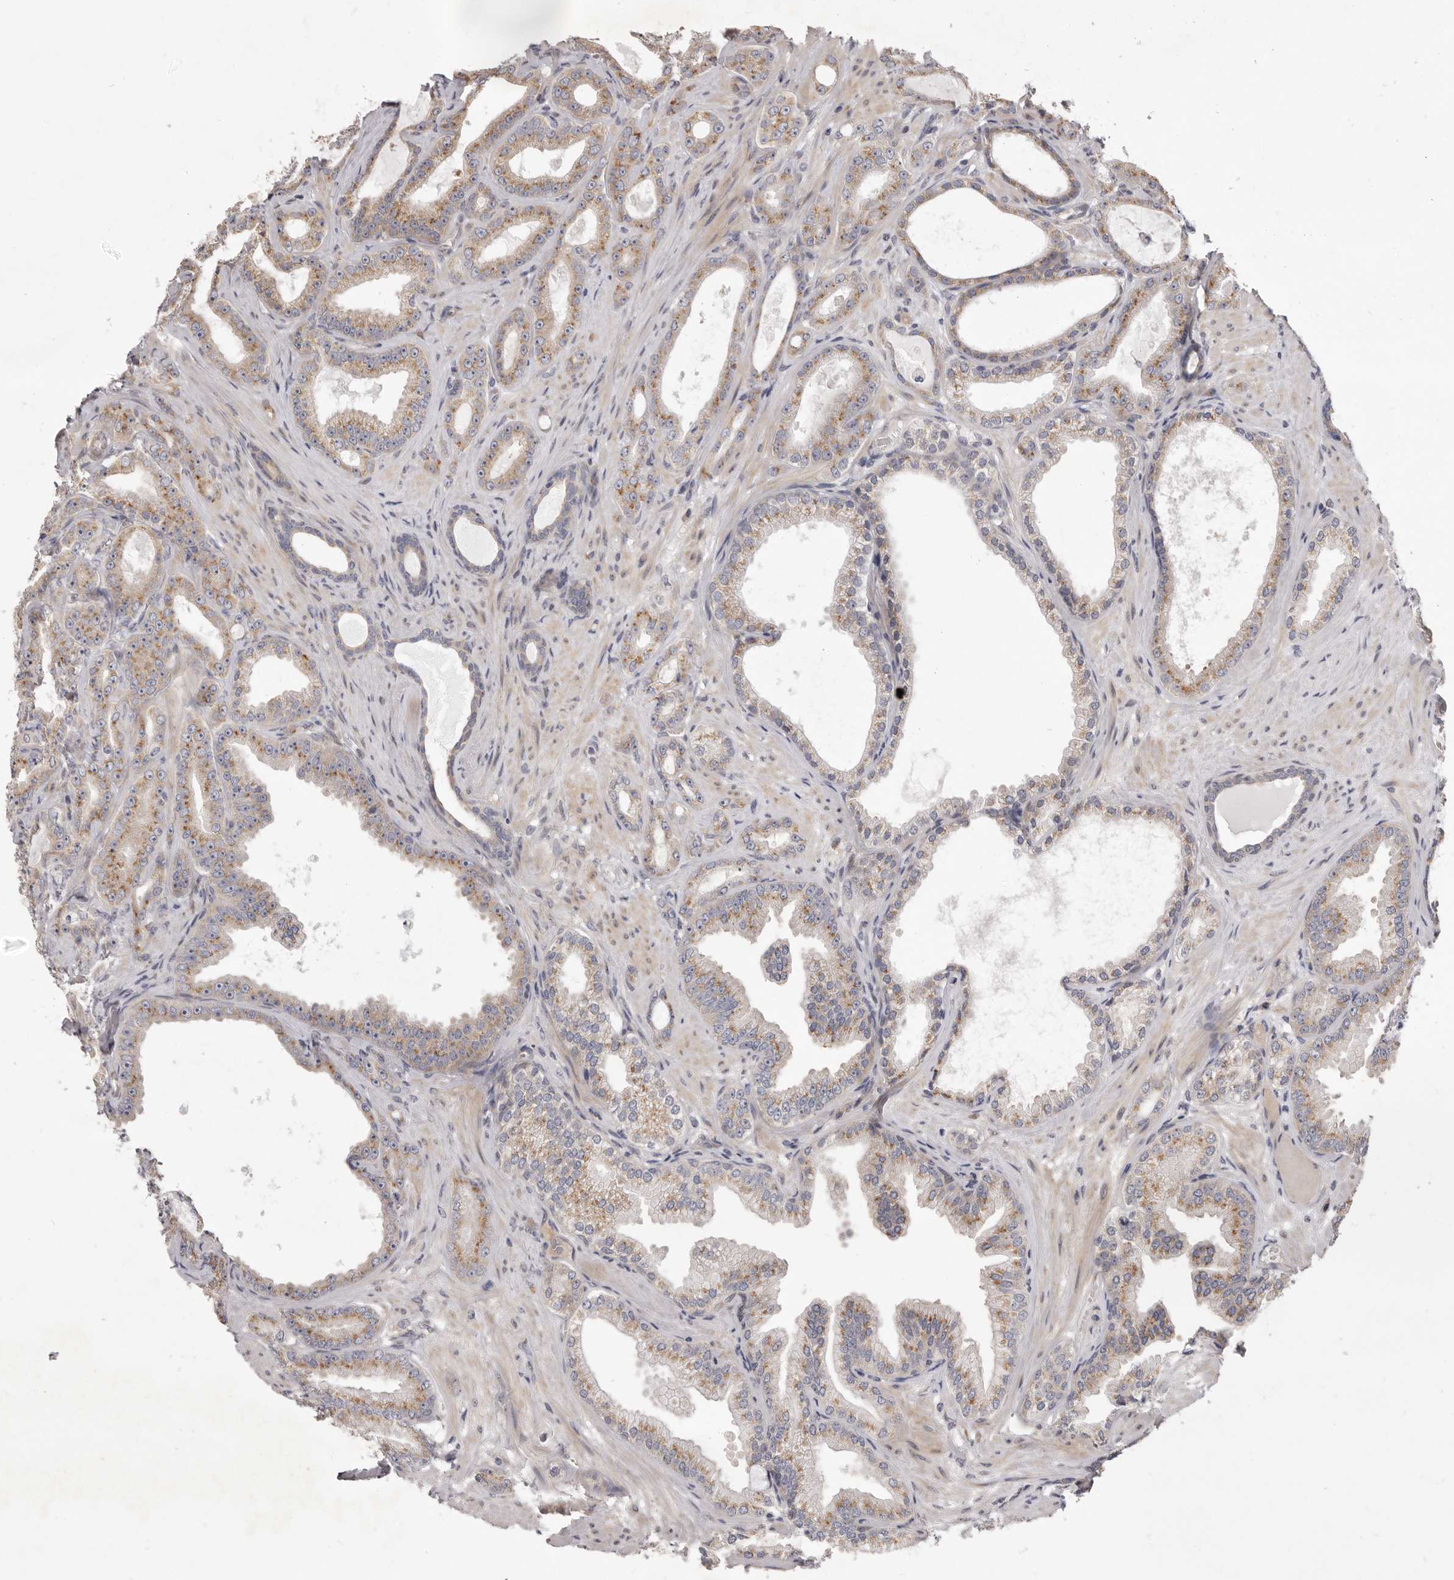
{"staining": {"intensity": "moderate", "quantity": "25%-75%", "location": "cytoplasmic/membranous"}, "tissue": "prostate cancer", "cell_type": "Tumor cells", "image_type": "cancer", "snomed": [{"axis": "morphology", "description": "Adenocarcinoma, Low grade"}, {"axis": "topography", "description": "Prostate"}], "caption": "Tumor cells demonstrate moderate cytoplasmic/membranous expression in approximately 25%-75% of cells in prostate cancer (low-grade adenocarcinoma). (DAB (3,3'-diaminobenzidine) IHC, brown staining for protein, blue staining for nuclei).", "gene": "TBC1D8B", "patient": {"sex": "male", "age": 63}}